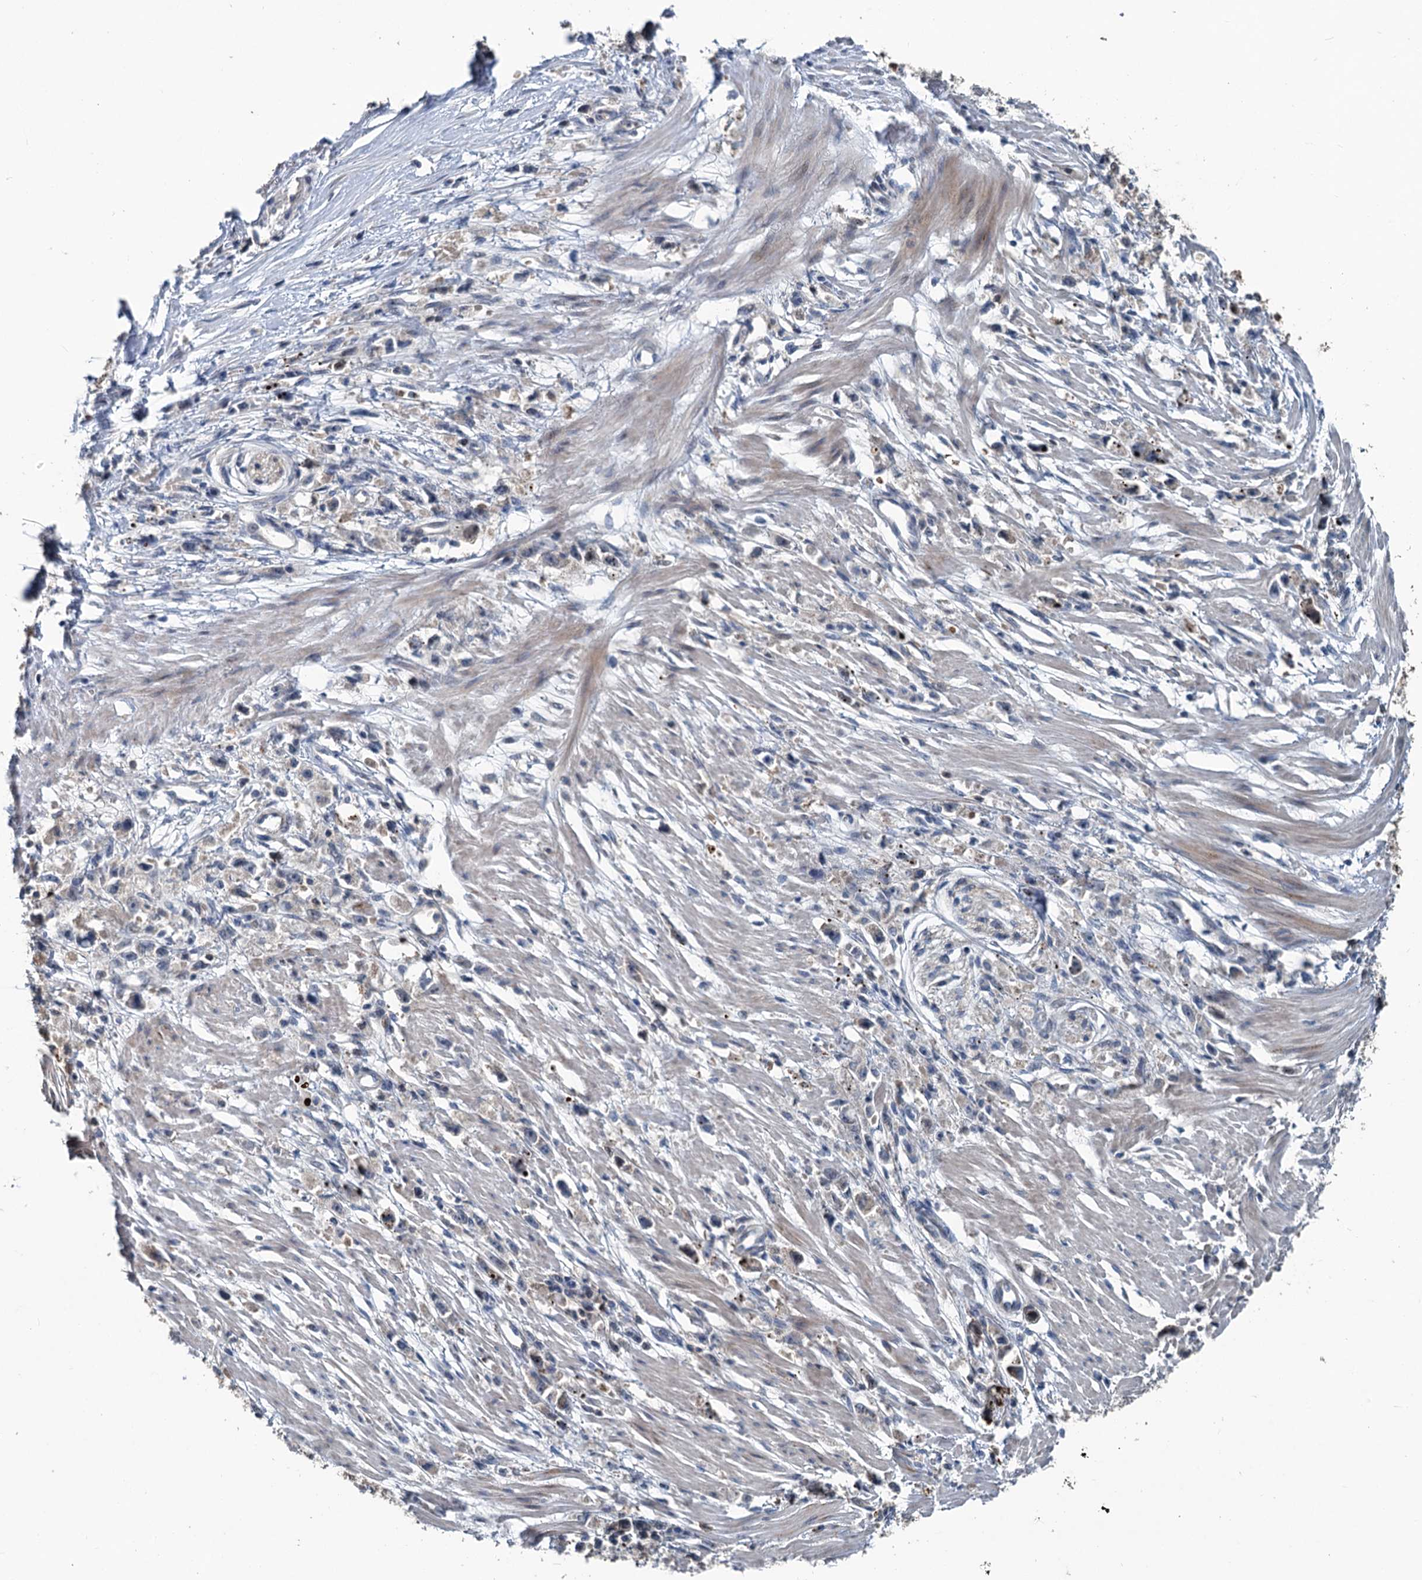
{"staining": {"intensity": "negative", "quantity": "none", "location": "none"}, "tissue": "stomach cancer", "cell_type": "Tumor cells", "image_type": "cancer", "snomed": [{"axis": "morphology", "description": "Adenocarcinoma, NOS"}, {"axis": "topography", "description": "Stomach"}], "caption": "Micrograph shows no significant protein expression in tumor cells of adenocarcinoma (stomach). Brightfield microscopy of immunohistochemistry (IHC) stained with DAB (3,3'-diaminobenzidine) (brown) and hematoxylin (blue), captured at high magnification.", "gene": "TEDC1", "patient": {"sex": "female", "age": 59}}